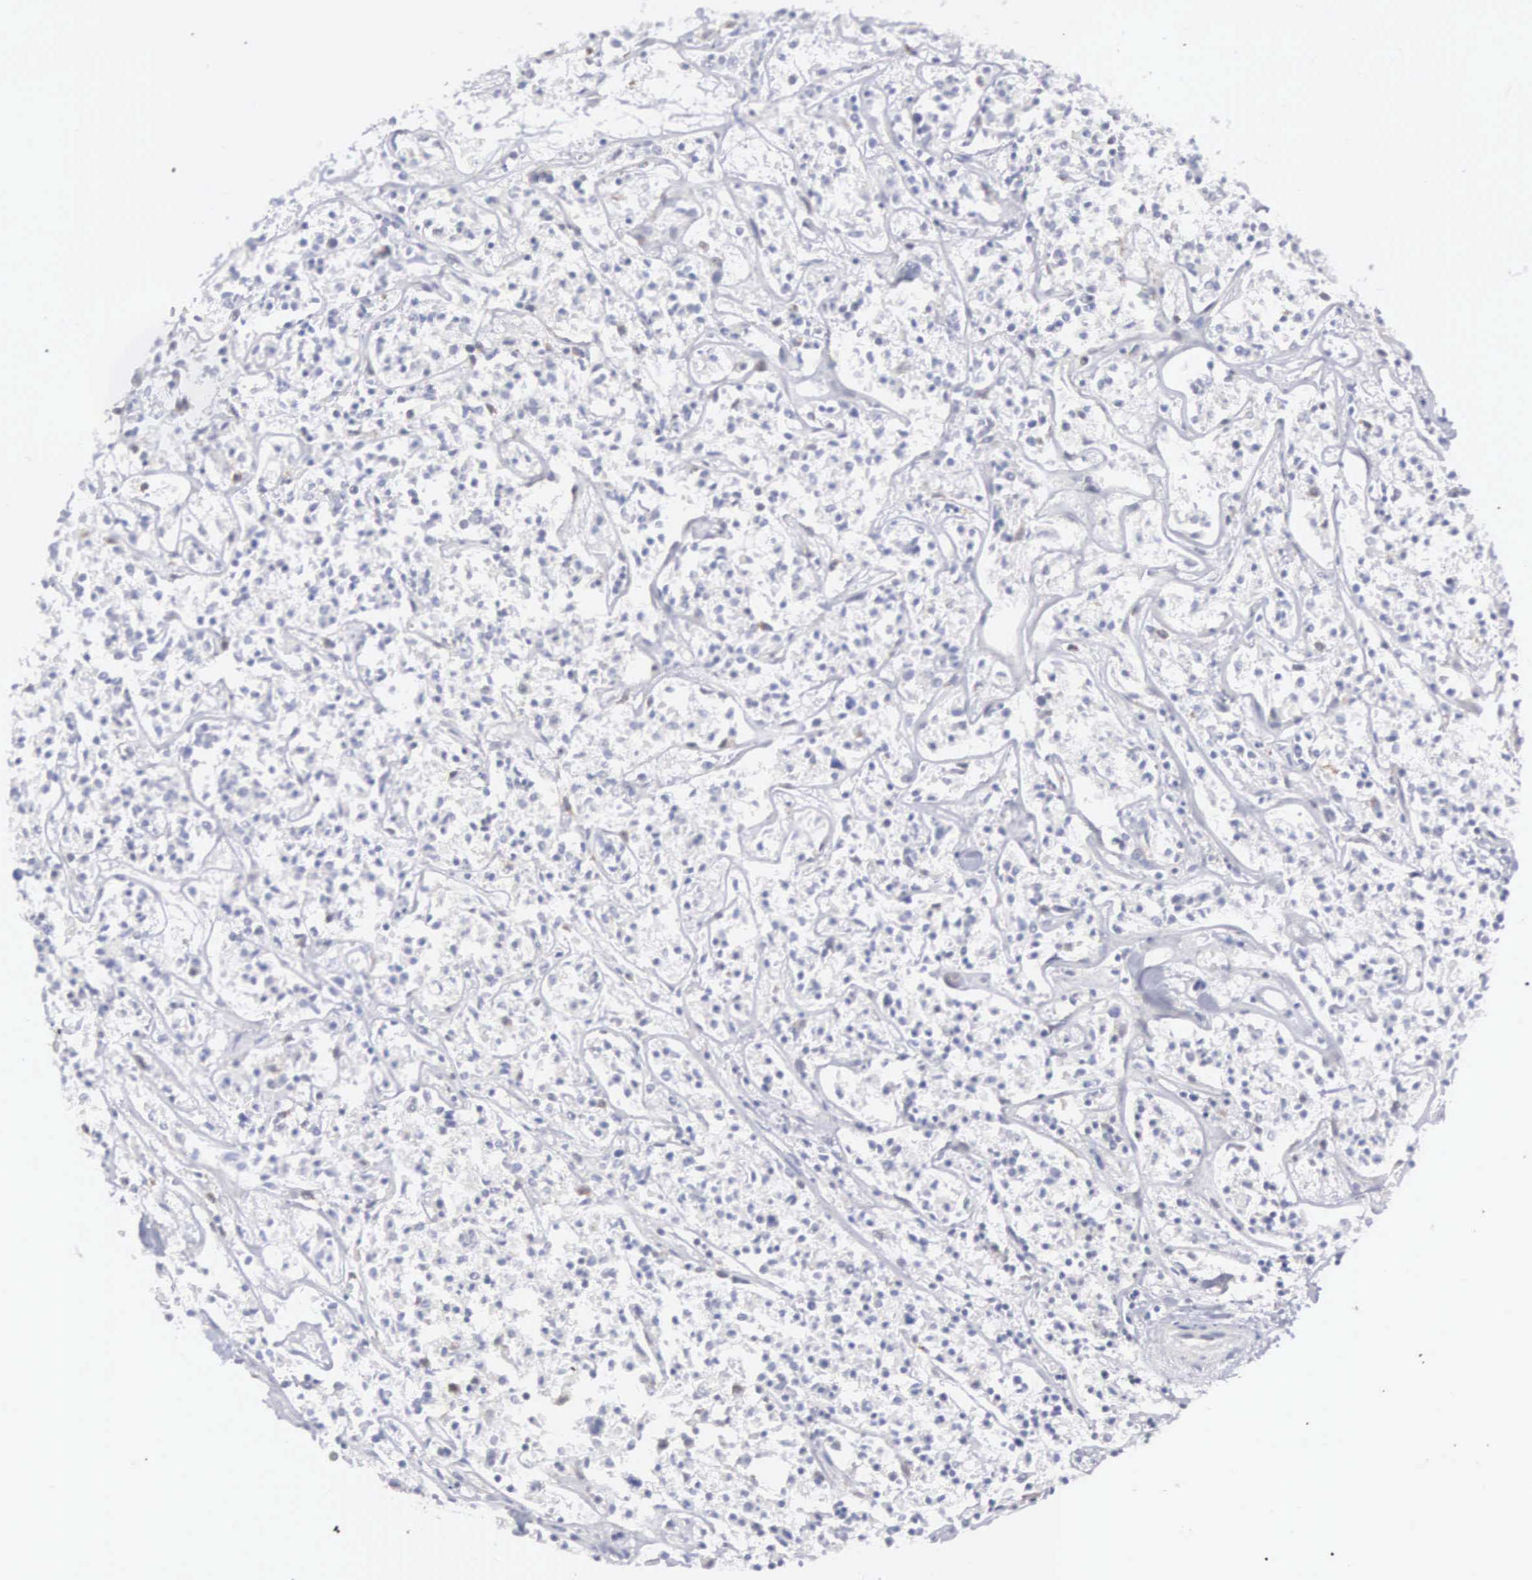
{"staining": {"intensity": "negative", "quantity": "none", "location": "none"}, "tissue": "lymphoma", "cell_type": "Tumor cells", "image_type": "cancer", "snomed": [{"axis": "morphology", "description": "Malignant lymphoma, non-Hodgkin's type, Low grade"}, {"axis": "topography", "description": "Small intestine"}], "caption": "Protein analysis of lymphoma shows no significant positivity in tumor cells.", "gene": "MNAT1", "patient": {"sex": "female", "age": 59}}